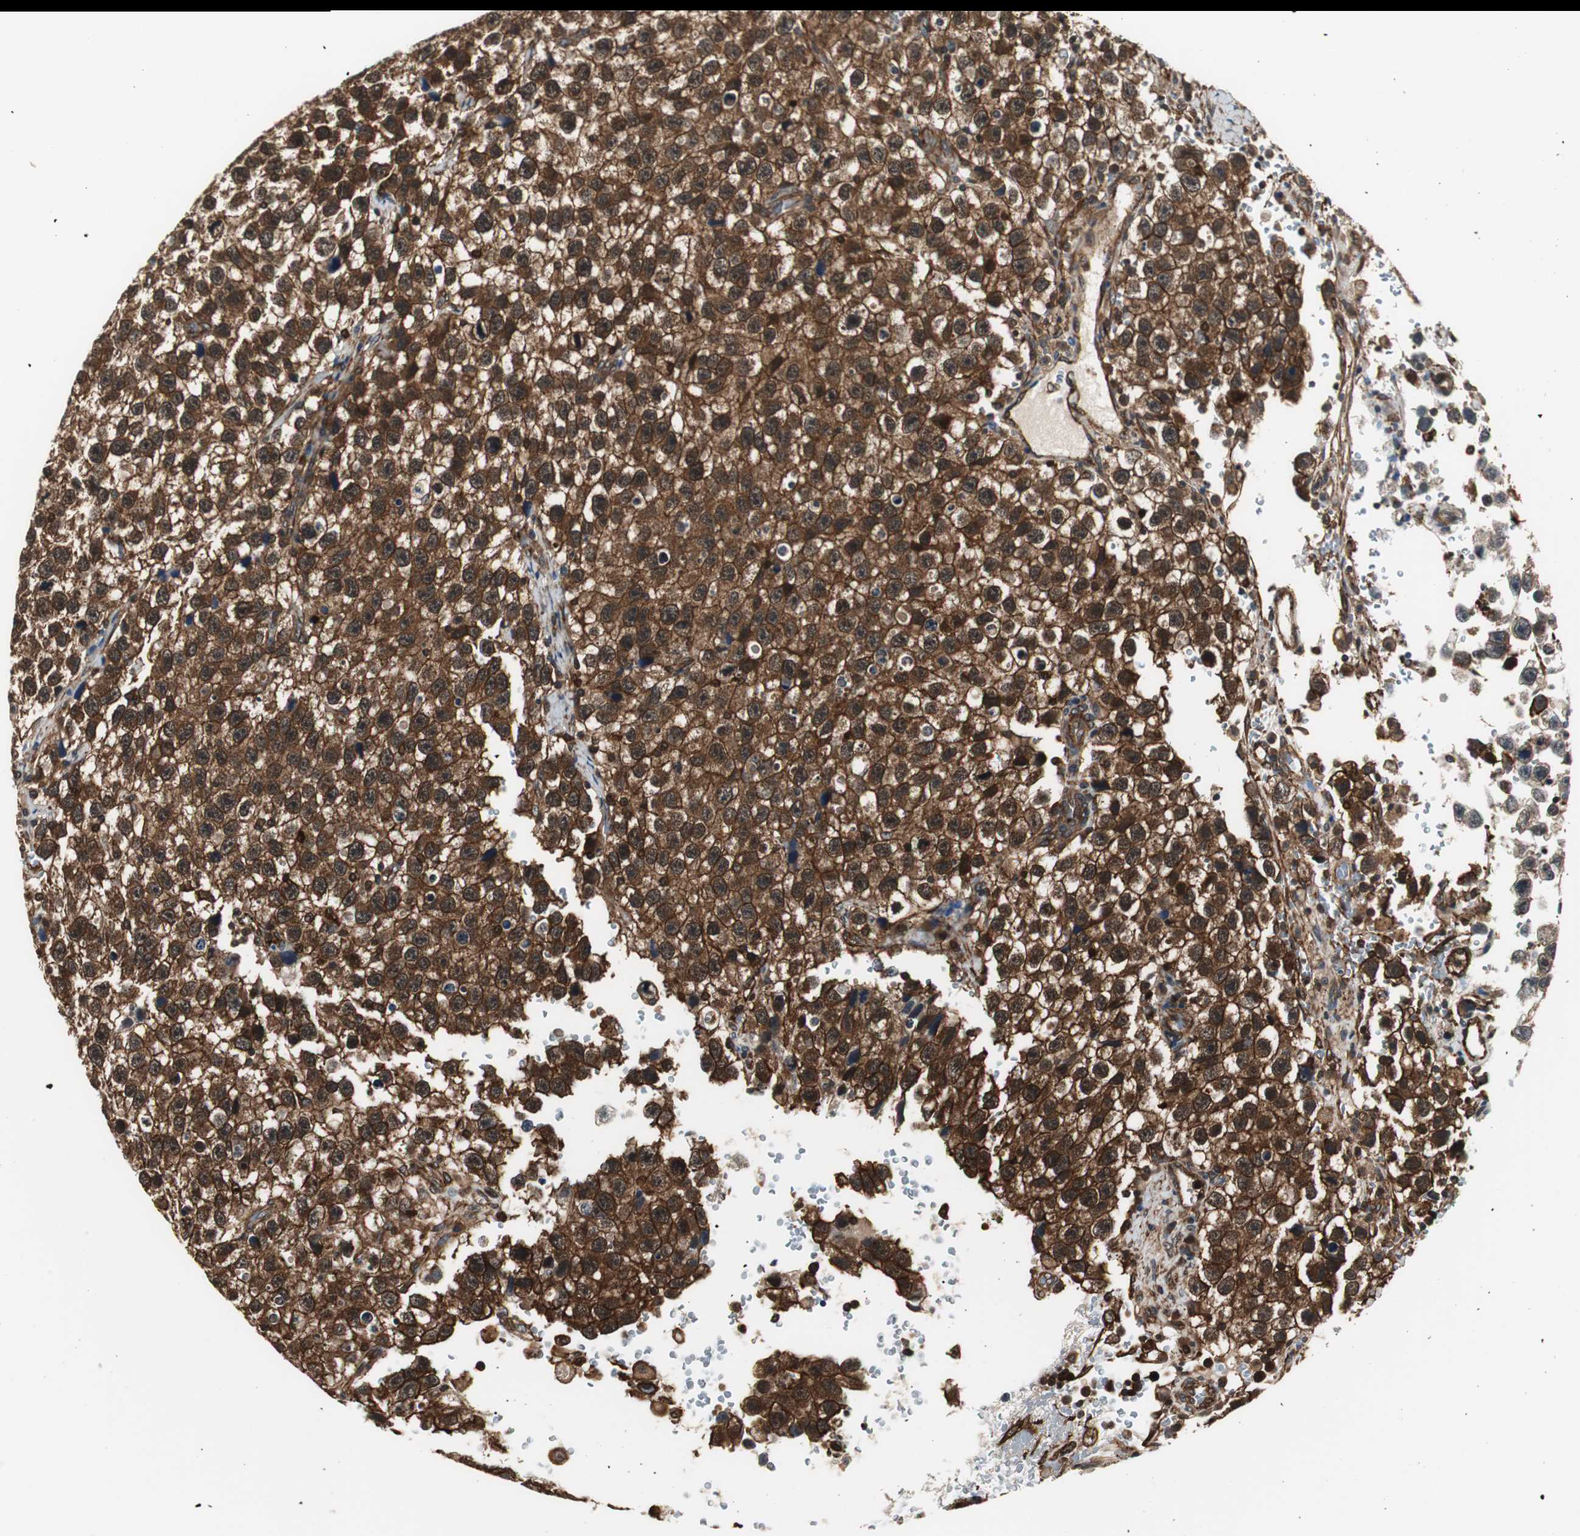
{"staining": {"intensity": "strong", "quantity": ">75%", "location": "cytoplasmic/membranous"}, "tissue": "testis cancer", "cell_type": "Tumor cells", "image_type": "cancer", "snomed": [{"axis": "morphology", "description": "Seminoma, NOS"}, {"axis": "topography", "description": "Testis"}], "caption": "An image of human seminoma (testis) stained for a protein demonstrates strong cytoplasmic/membranous brown staining in tumor cells. (brown staining indicates protein expression, while blue staining denotes nuclei).", "gene": "PTPN11", "patient": {"sex": "male", "age": 33}}